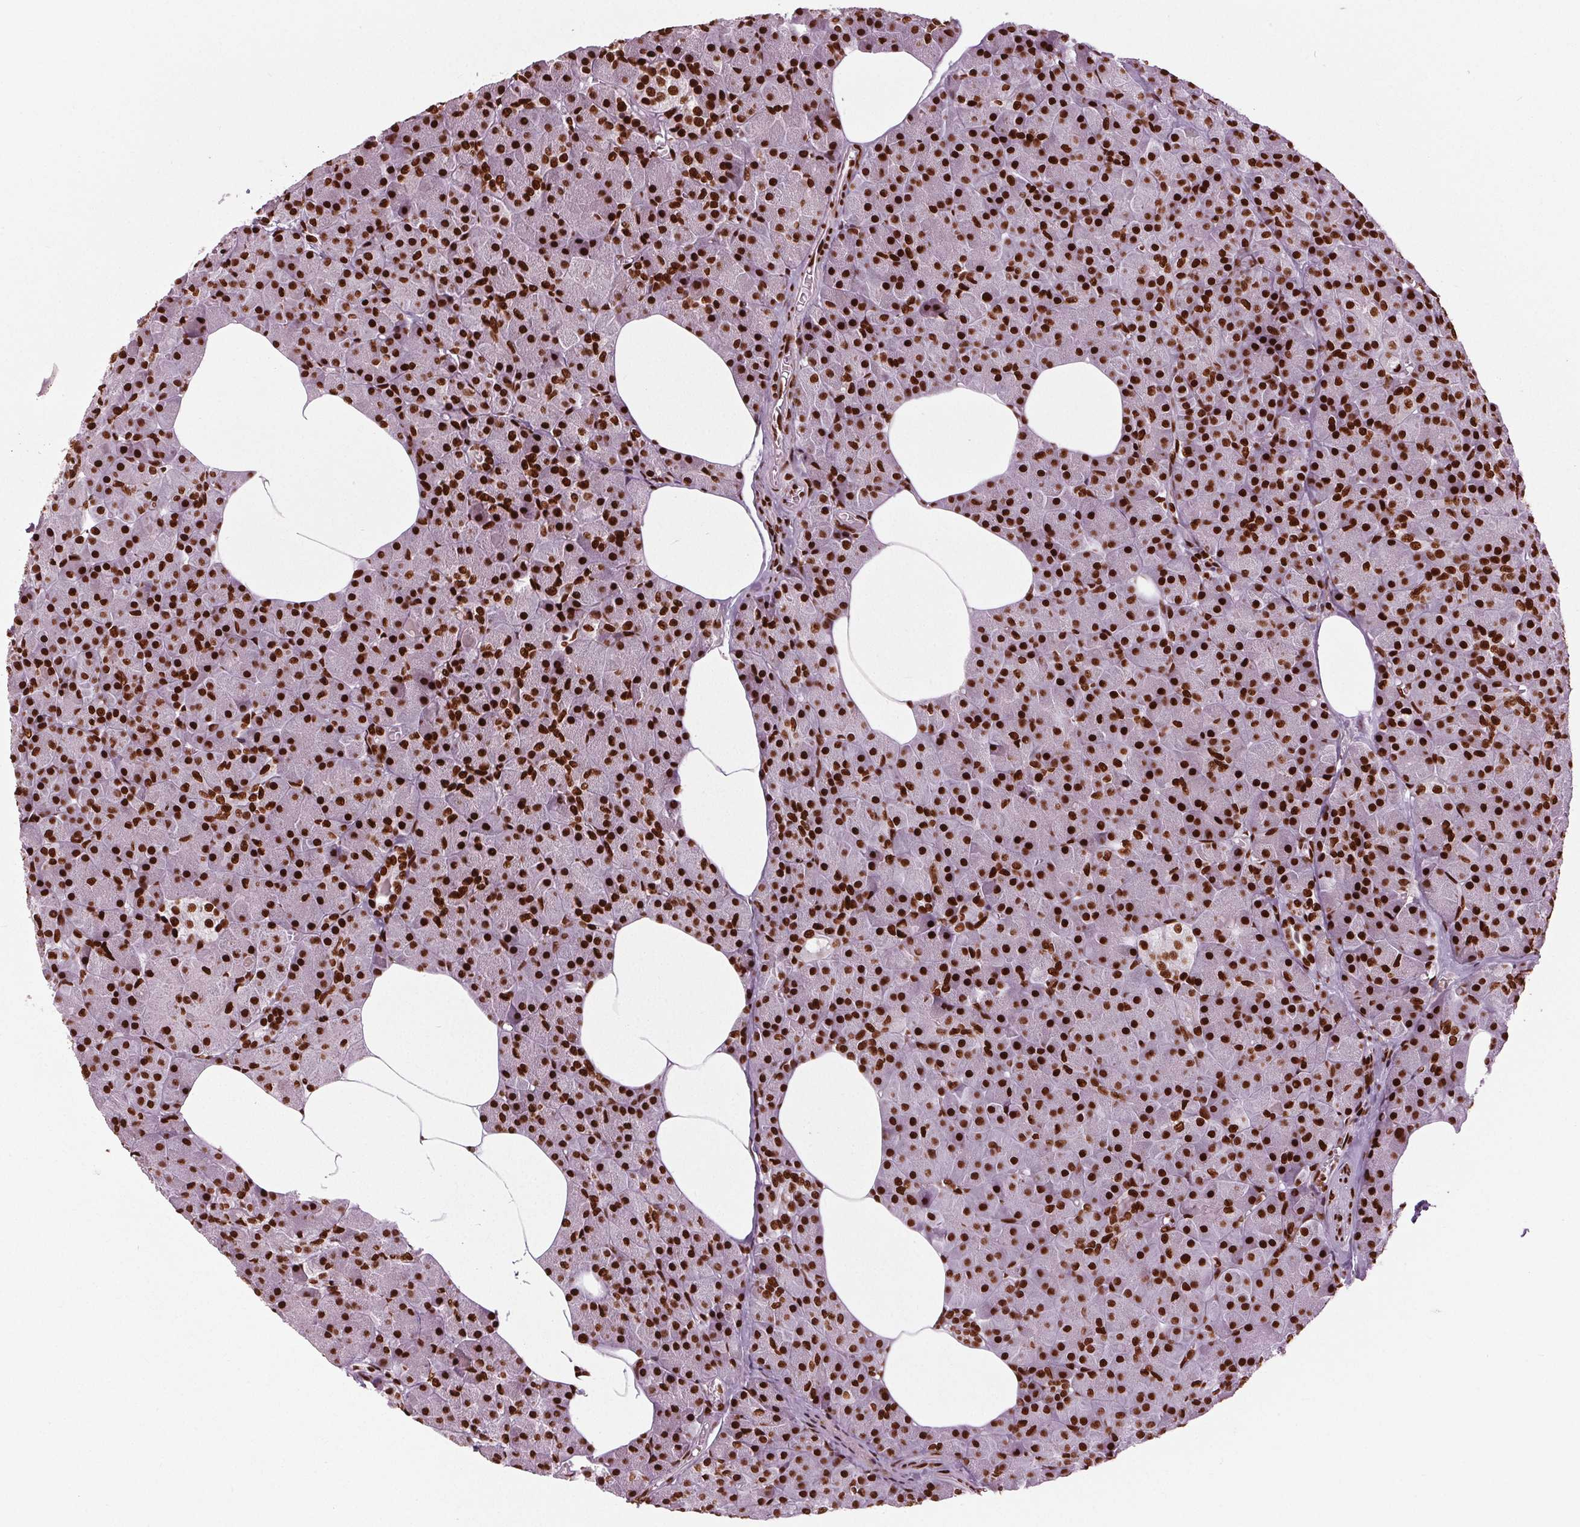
{"staining": {"intensity": "strong", "quantity": ">75%", "location": "nuclear"}, "tissue": "pancreas", "cell_type": "Exocrine glandular cells", "image_type": "normal", "snomed": [{"axis": "morphology", "description": "Normal tissue, NOS"}, {"axis": "topography", "description": "Pancreas"}], "caption": "Approximately >75% of exocrine glandular cells in unremarkable pancreas demonstrate strong nuclear protein positivity as visualized by brown immunohistochemical staining.", "gene": "BRD4", "patient": {"sex": "female", "age": 45}}